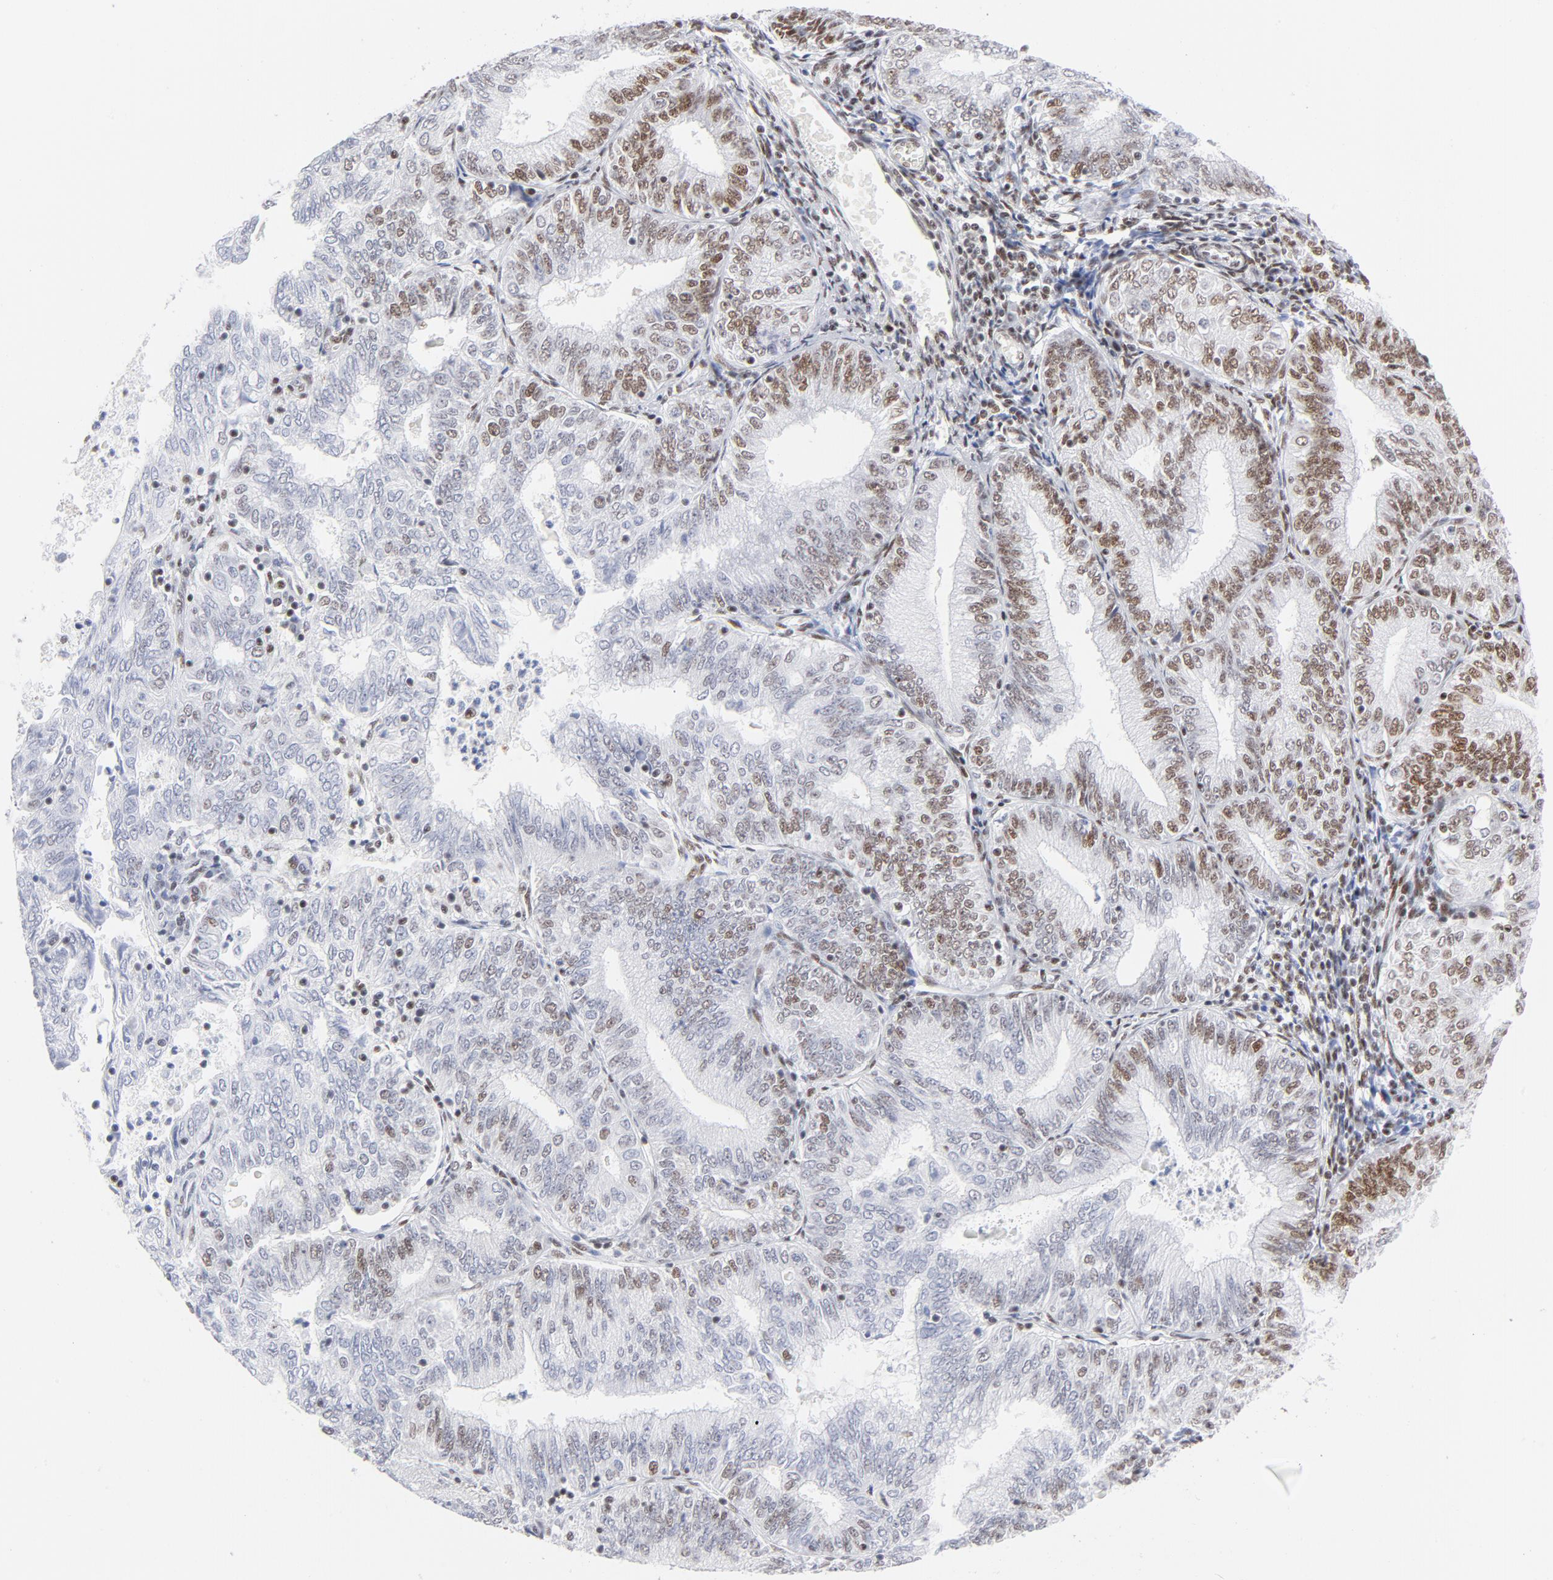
{"staining": {"intensity": "moderate", "quantity": "<25%", "location": "nuclear"}, "tissue": "endometrial cancer", "cell_type": "Tumor cells", "image_type": "cancer", "snomed": [{"axis": "morphology", "description": "Adenocarcinoma, NOS"}, {"axis": "topography", "description": "Endometrium"}], "caption": "A brown stain labels moderate nuclear expression of a protein in human endometrial cancer (adenocarcinoma) tumor cells. The staining is performed using DAB (3,3'-diaminobenzidine) brown chromogen to label protein expression. The nuclei are counter-stained blue using hematoxylin.", "gene": "ATF2", "patient": {"sex": "female", "age": 69}}